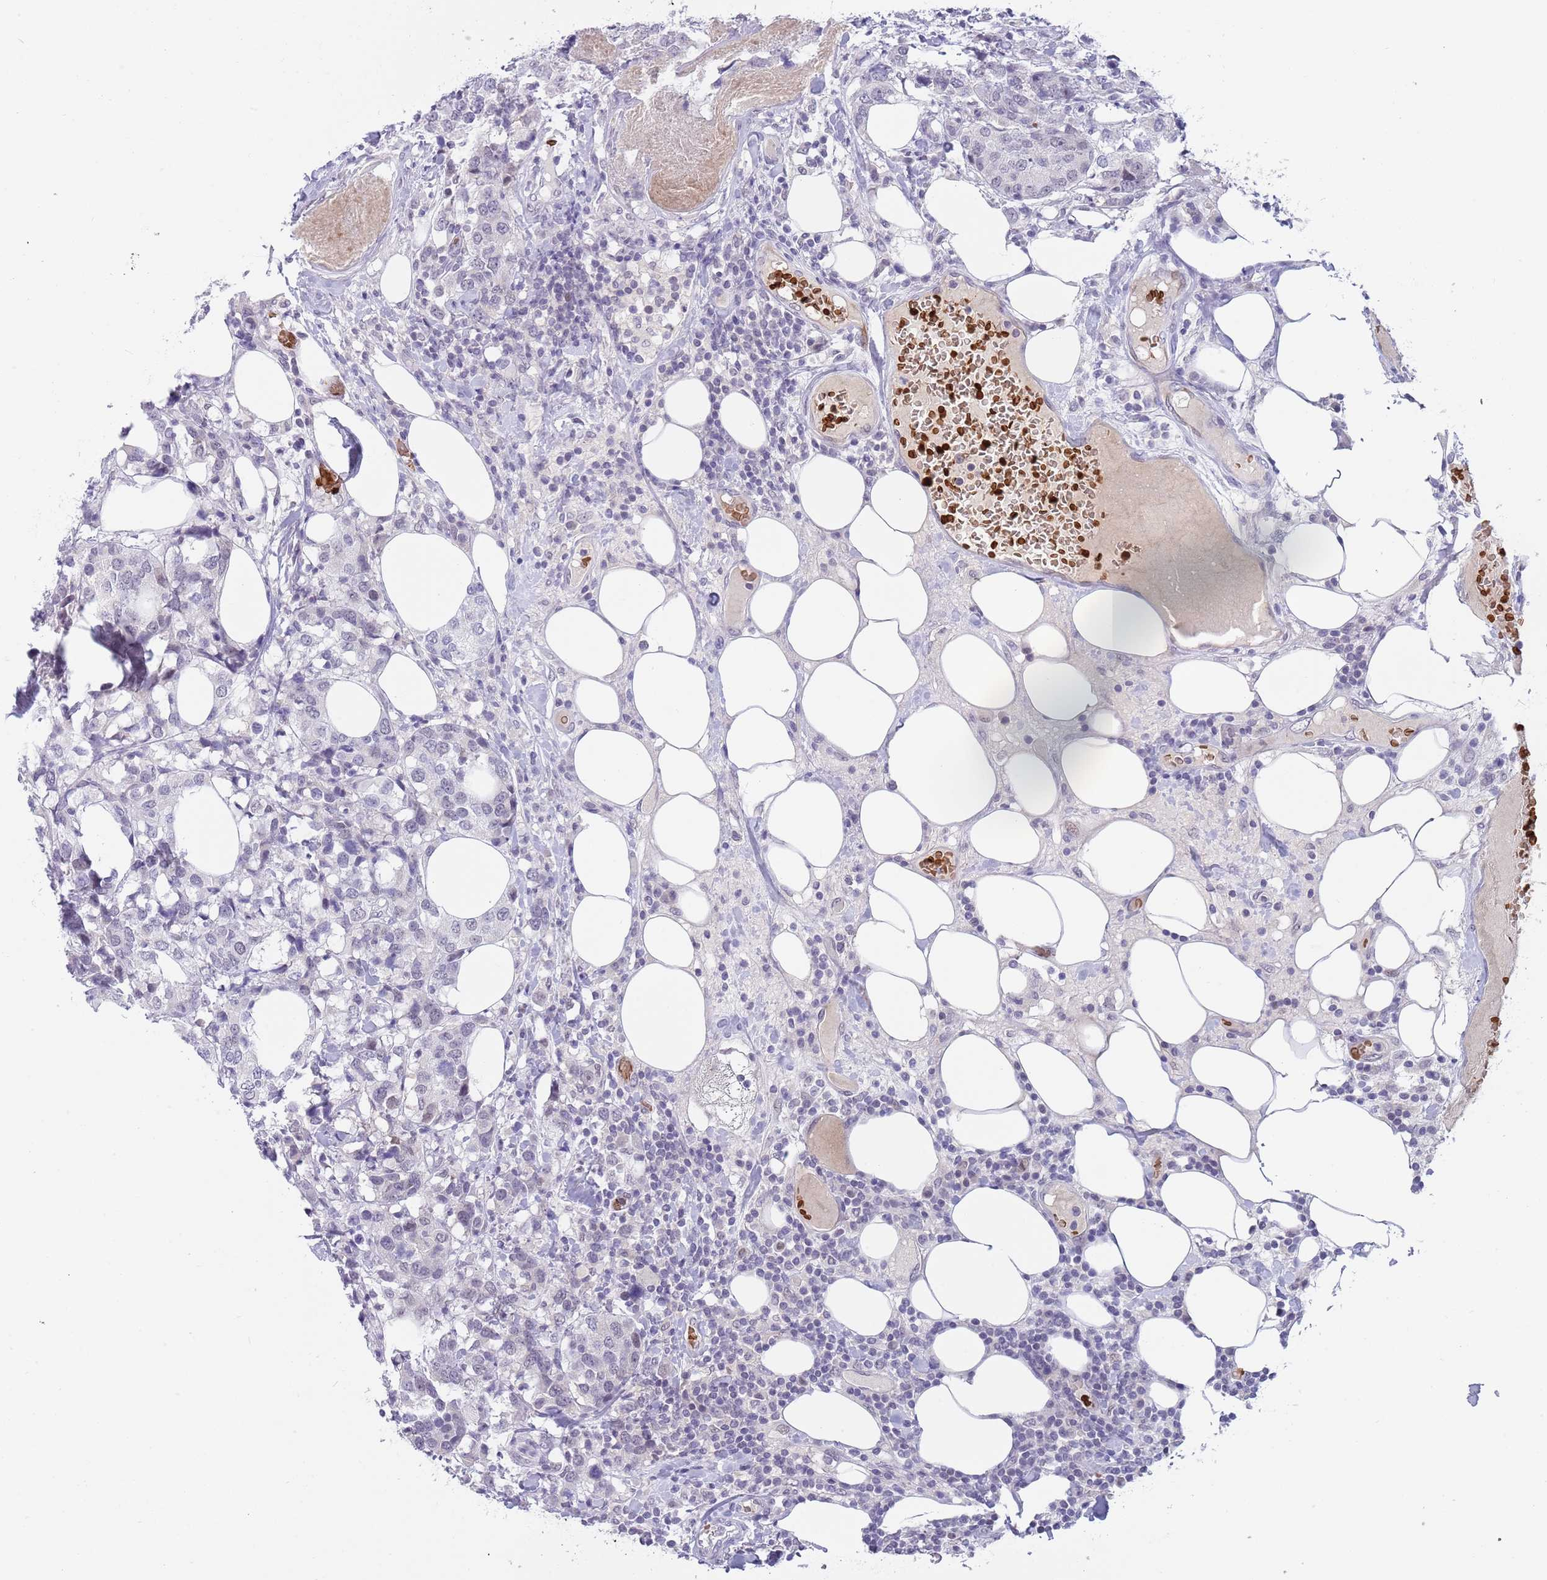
{"staining": {"intensity": "negative", "quantity": "none", "location": "none"}, "tissue": "breast cancer", "cell_type": "Tumor cells", "image_type": "cancer", "snomed": [{"axis": "morphology", "description": "Lobular carcinoma"}, {"axis": "topography", "description": "Breast"}], "caption": "Tumor cells show no significant expression in lobular carcinoma (breast).", "gene": "LYPD6B", "patient": {"sex": "female", "age": 59}}